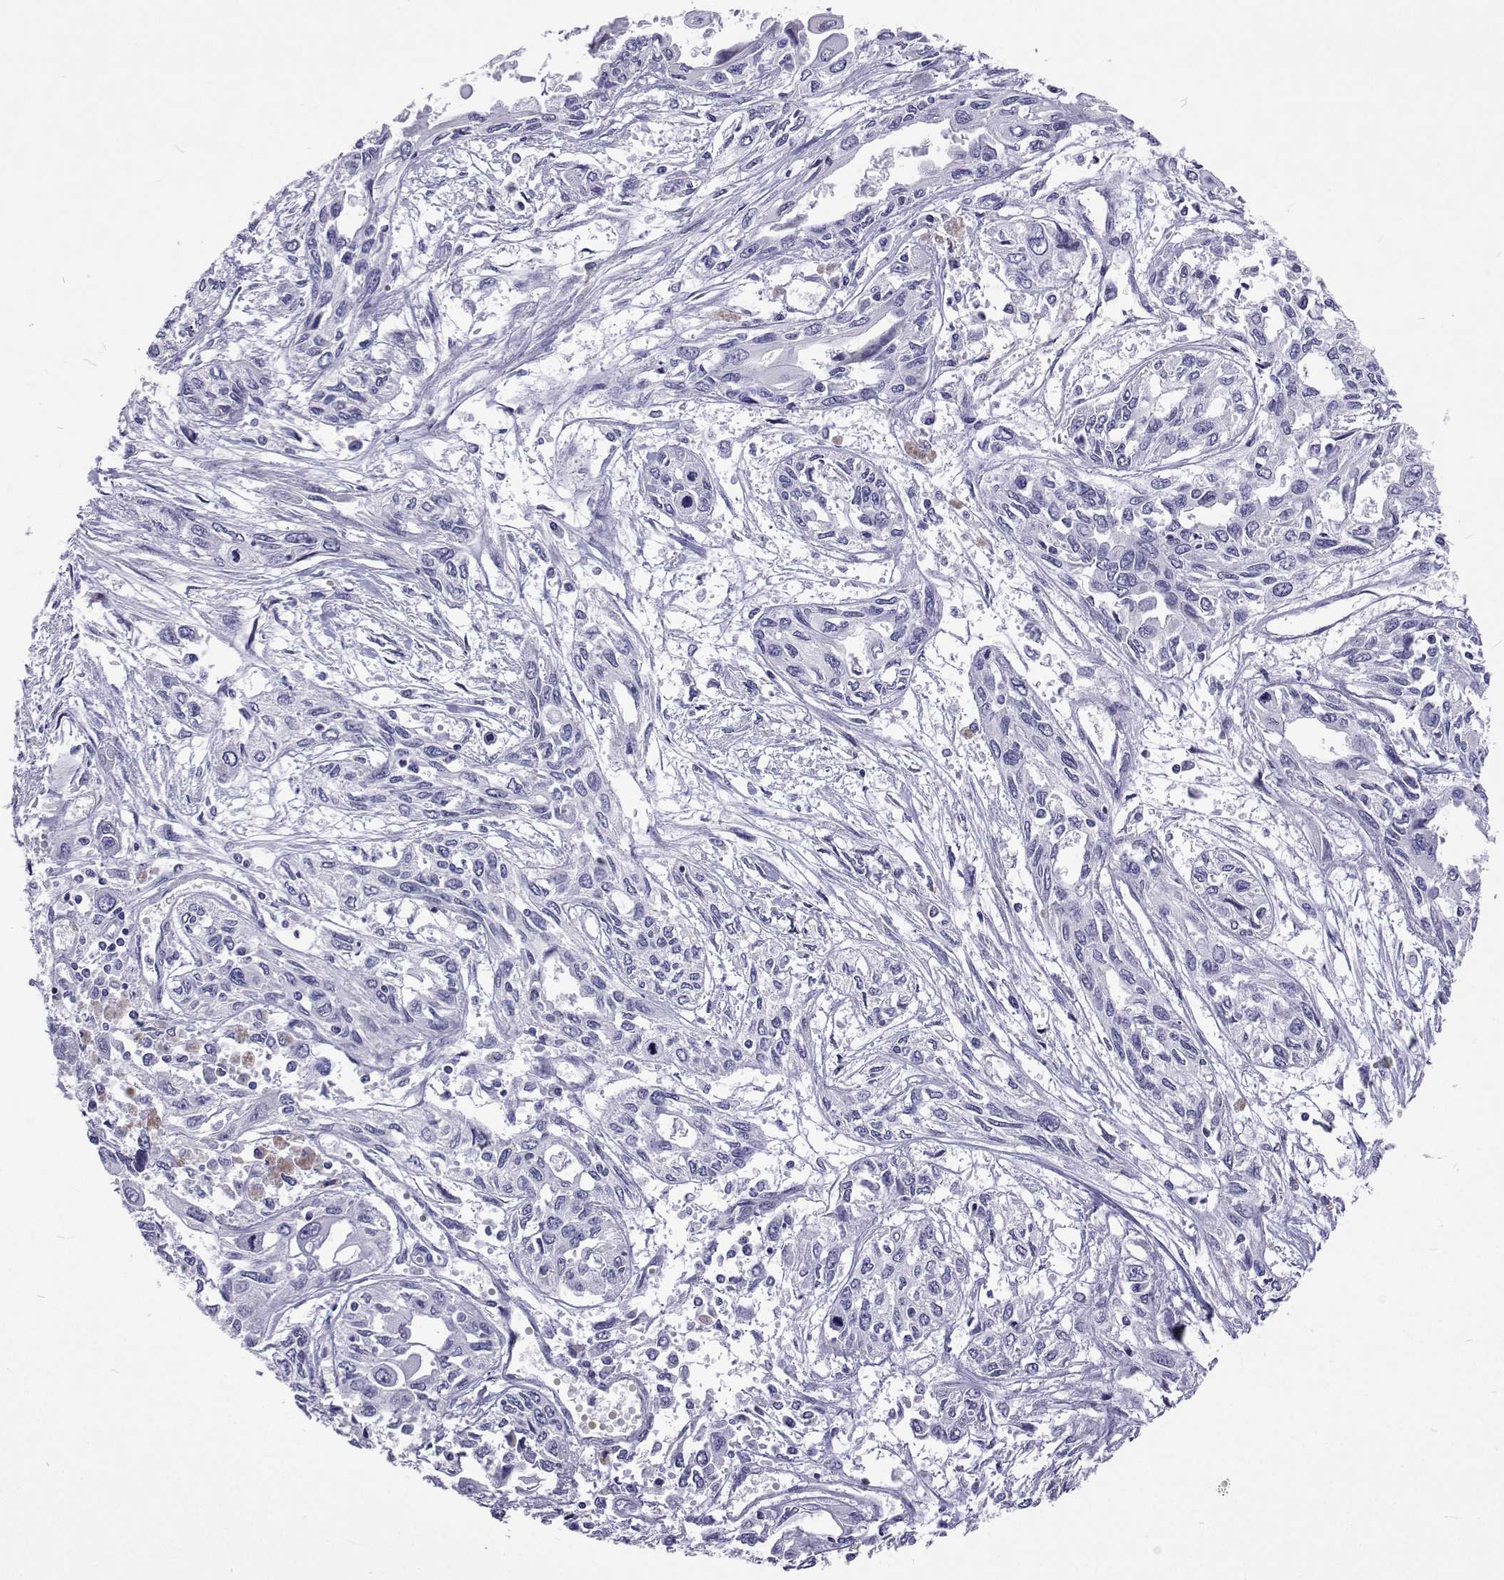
{"staining": {"intensity": "negative", "quantity": "none", "location": "none"}, "tissue": "pancreatic cancer", "cell_type": "Tumor cells", "image_type": "cancer", "snomed": [{"axis": "morphology", "description": "Adenocarcinoma, NOS"}, {"axis": "topography", "description": "Pancreas"}], "caption": "Immunohistochemistry (IHC) micrograph of human adenocarcinoma (pancreatic) stained for a protein (brown), which displays no staining in tumor cells.", "gene": "UMODL1", "patient": {"sex": "female", "age": 55}}